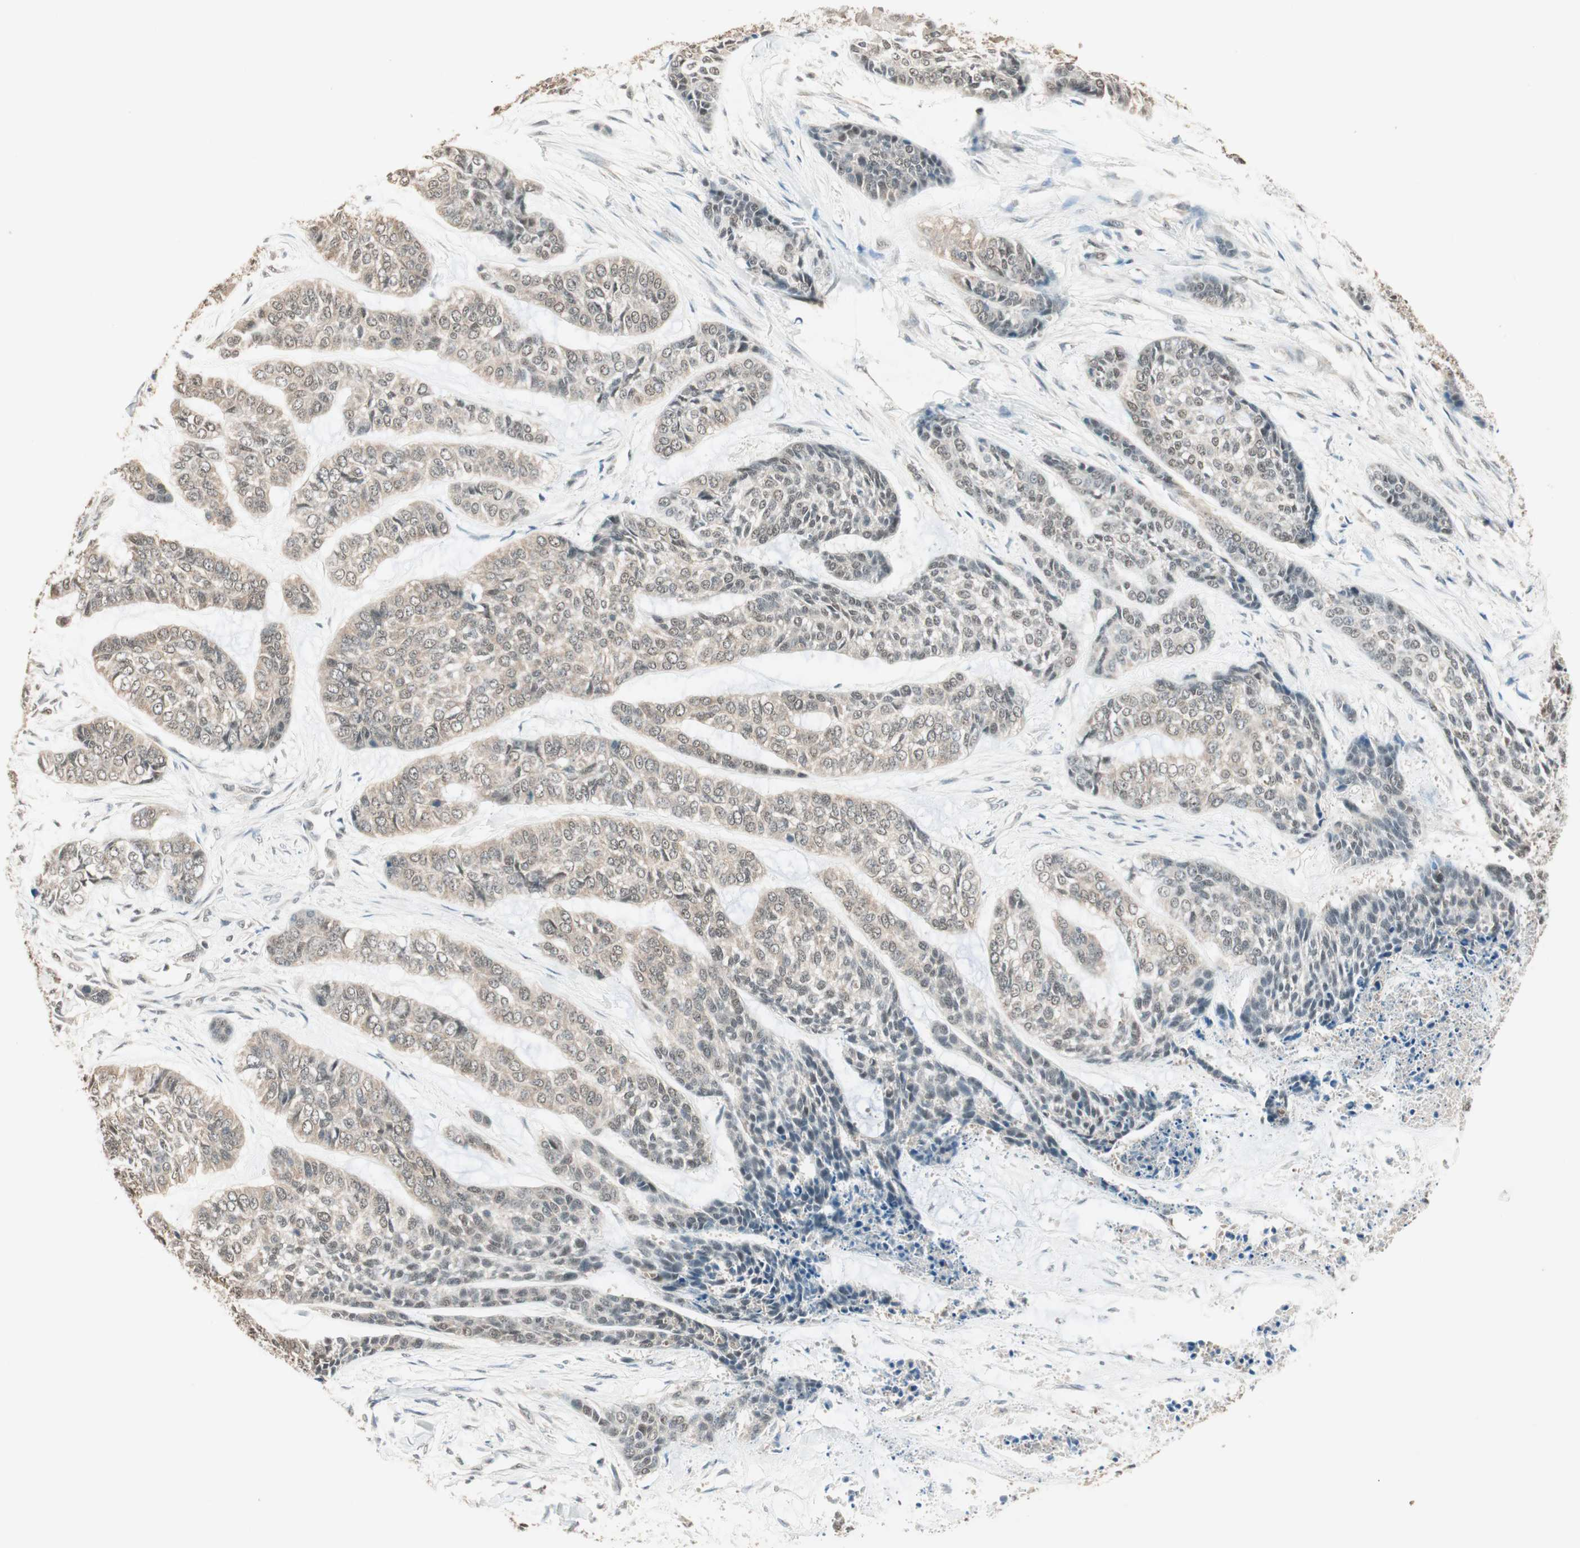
{"staining": {"intensity": "weak", "quantity": "25%-75%", "location": "cytoplasmic/membranous"}, "tissue": "skin cancer", "cell_type": "Tumor cells", "image_type": "cancer", "snomed": [{"axis": "morphology", "description": "Basal cell carcinoma"}, {"axis": "topography", "description": "Skin"}], "caption": "A micrograph of skin cancer stained for a protein demonstrates weak cytoplasmic/membranous brown staining in tumor cells.", "gene": "USP5", "patient": {"sex": "female", "age": 64}}